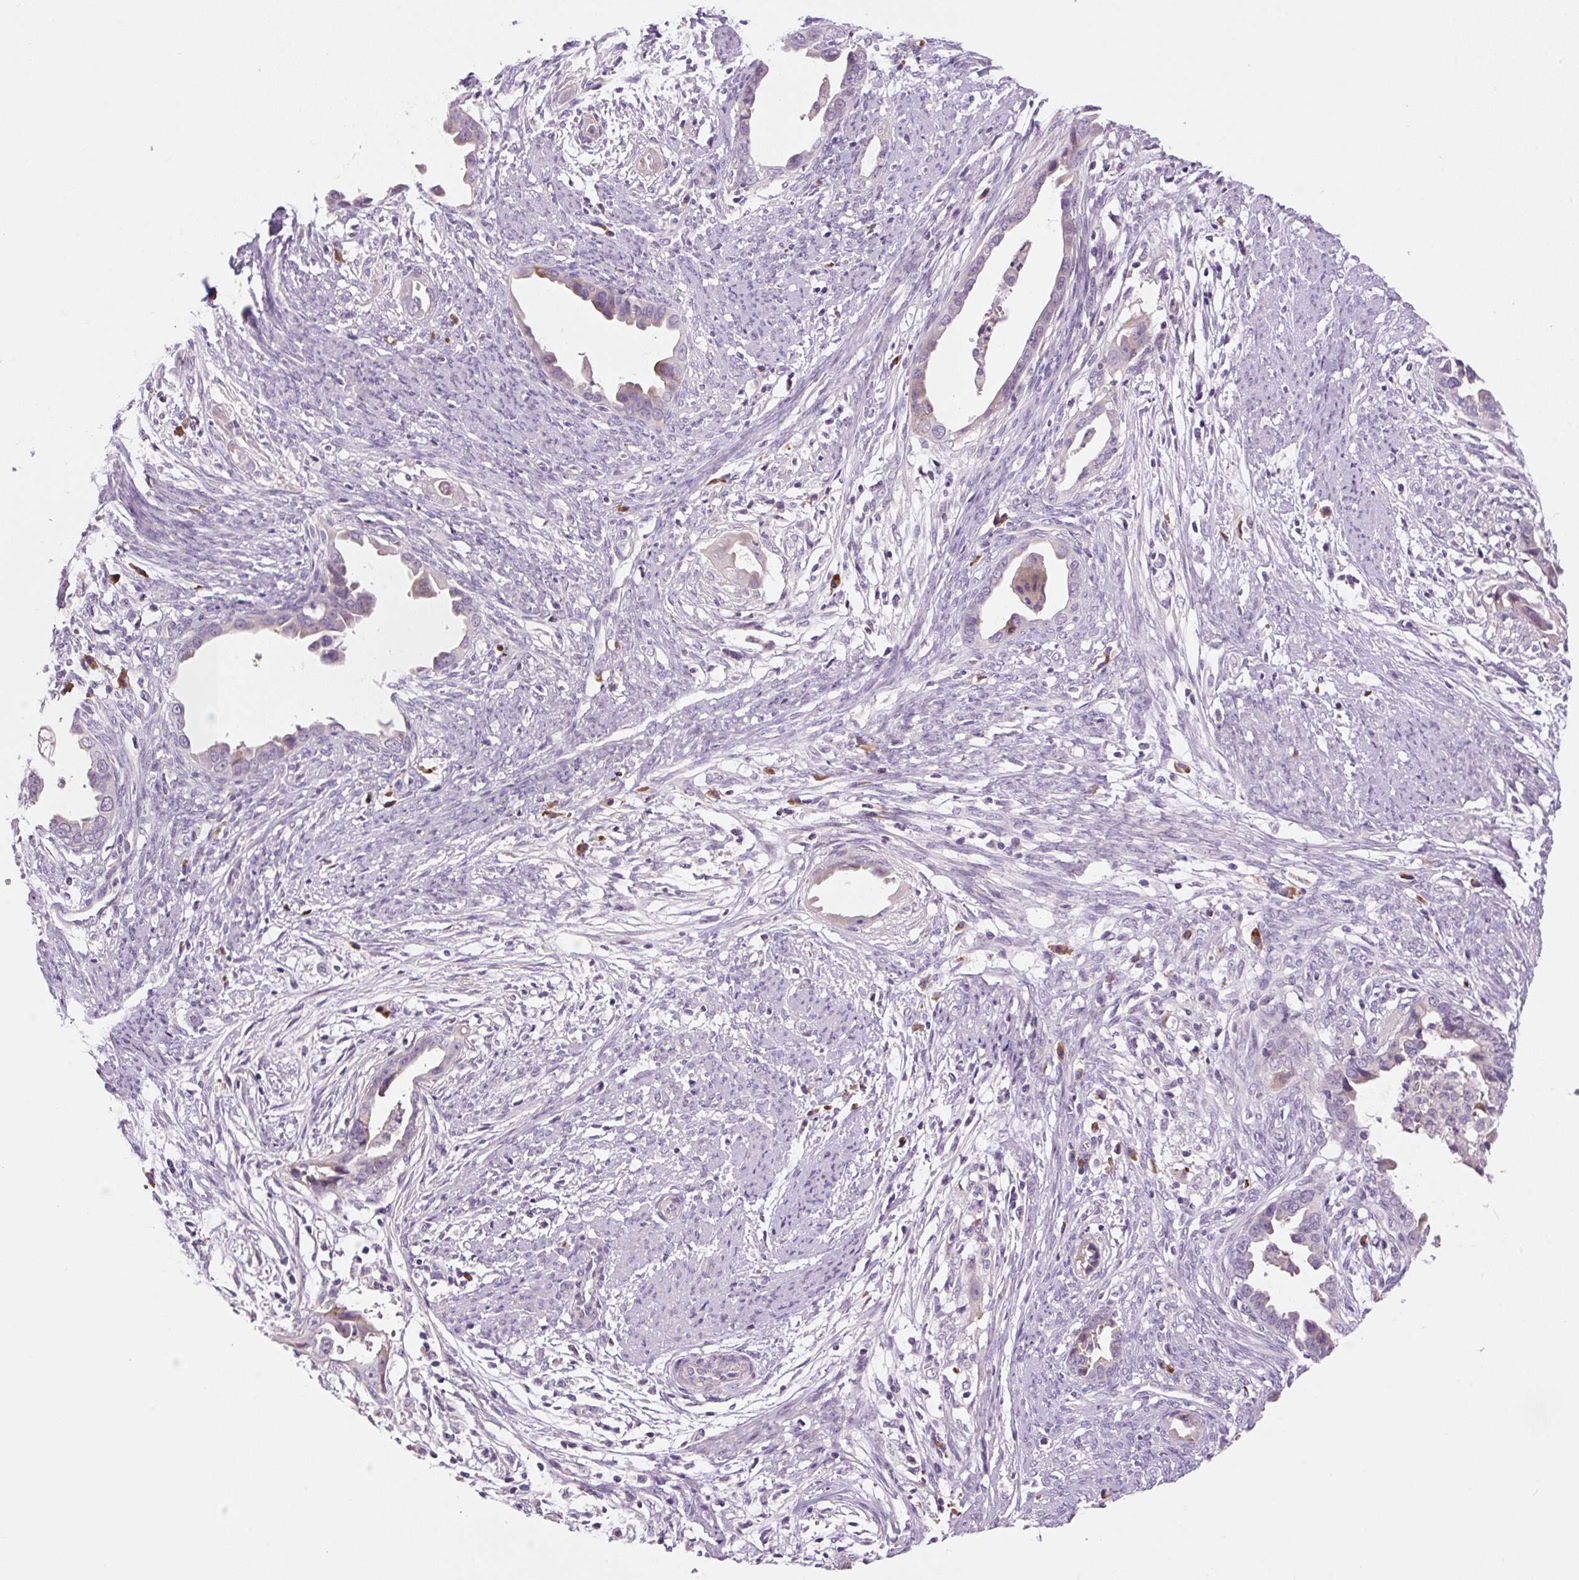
{"staining": {"intensity": "moderate", "quantity": "<25%", "location": "cytoplasmic/membranous"}, "tissue": "endometrial cancer", "cell_type": "Tumor cells", "image_type": "cancer", "snomed": [{"axis": "morphology", "description": "Adenocarcinoma, NOS"}, {"axis": "topography", "description": "Endometrium"}], "caption": "IHC image of neoplastic tissue: human endometrial adenocarcinoma stained using IHC displays low levels of moderate protein expression localized specifically in the cytoplasmic/membranous of tumor cells, appearing as a cytoplasmic/membranous brown color.", "gene": "TMEM100", "patient": {"sex": "female", "age": 57}}